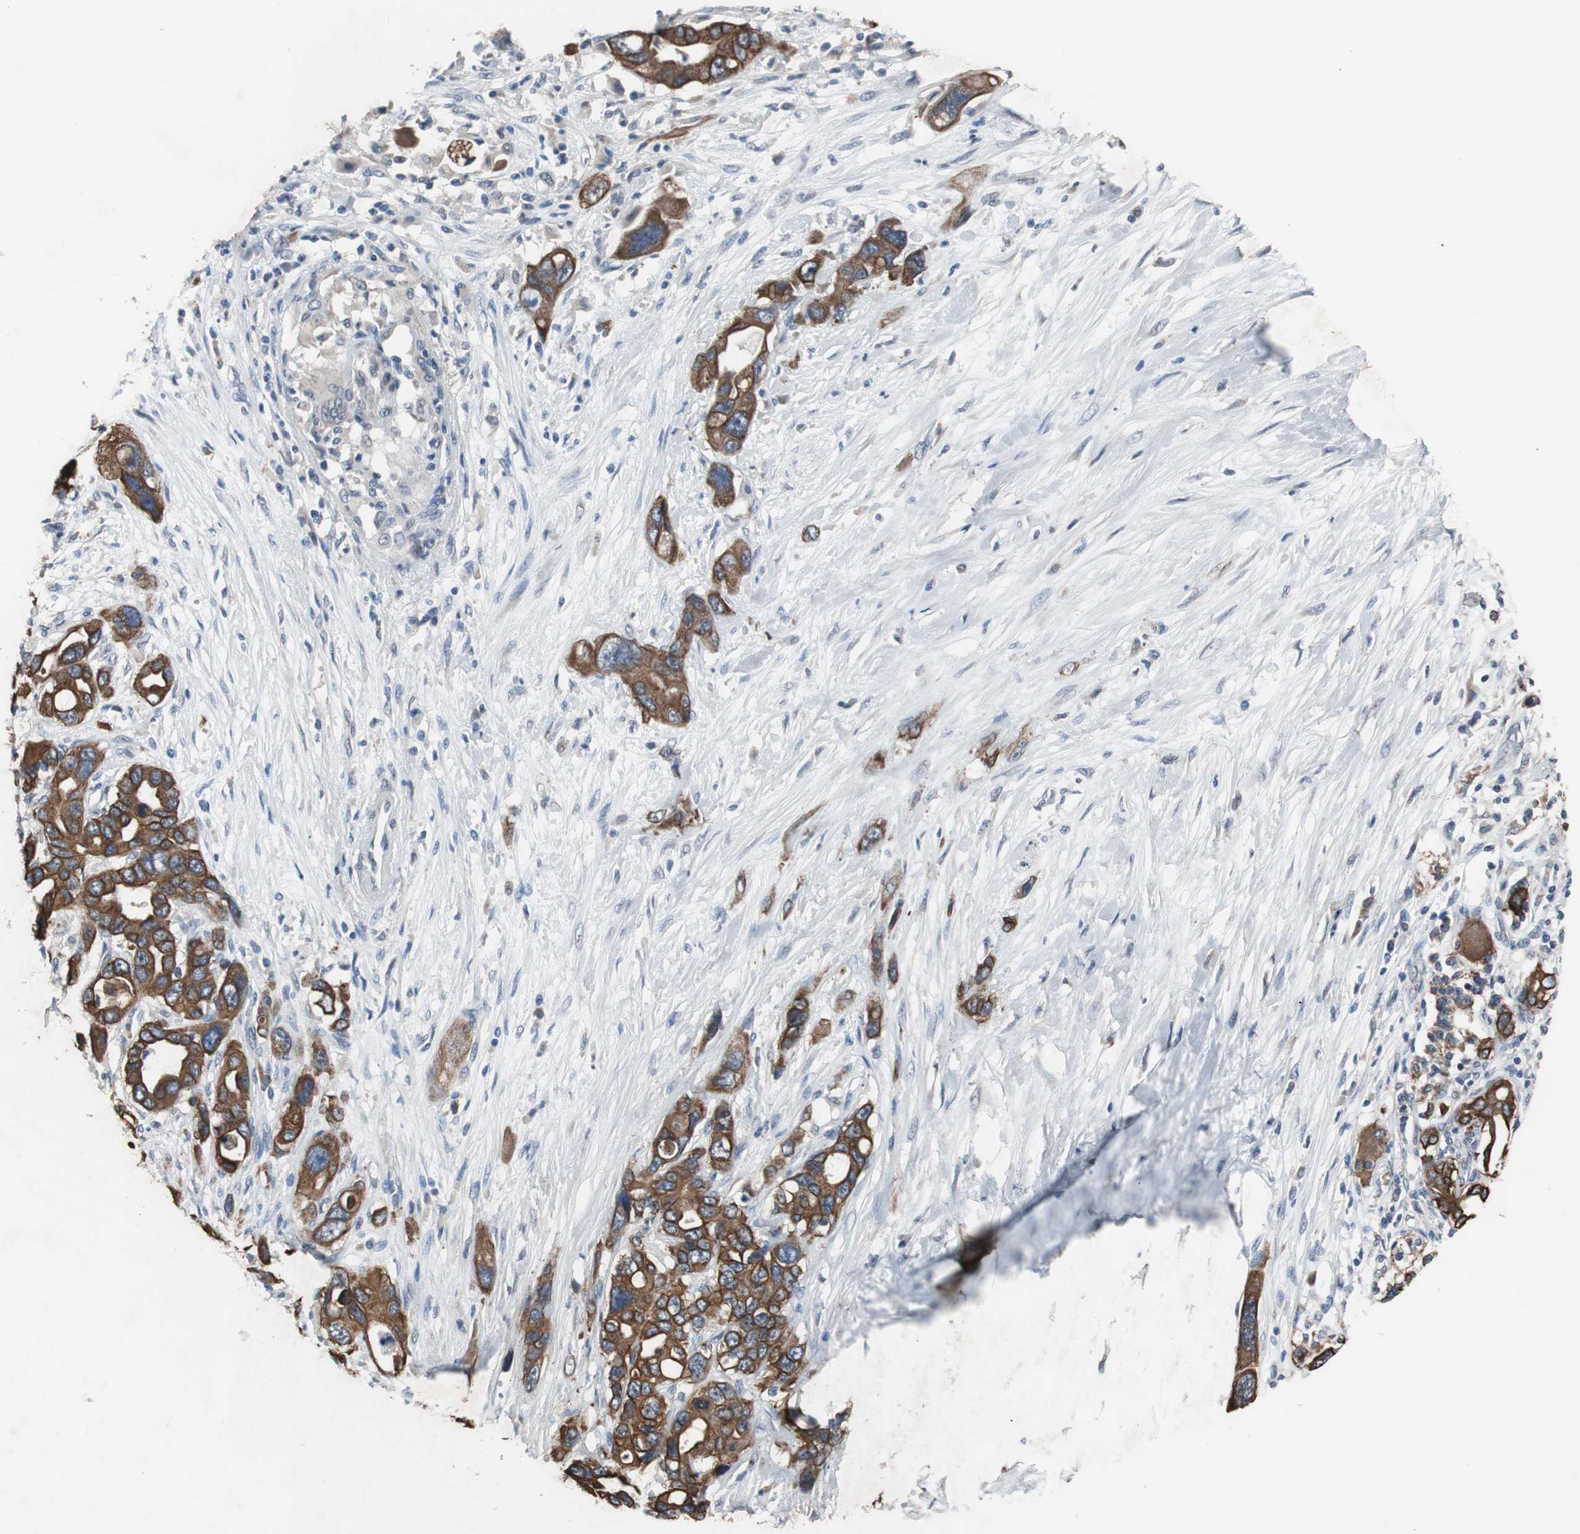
{"staining": {"intensity": "strong", "quantity": ">75%", "location": "cytoplasmic/membranous"}, "tissue": "pancreatic cancer", "cell_type": "Tumor cells", "image_type": "cancer", "snomed": [{"axis": "morphology", "description": "Adenocarcinoma, NOS"}, {"axis": "topography", "description": "Pancreas"}], "caption": "DAB immunohistochemical staining of adenocarcinoma (pancreatic) reveals strong cytoplasmic/membranous protein staining in about >75% of tumor cells.", "gene": "USP10", "patient": {"sex": "male", "age": 46}}